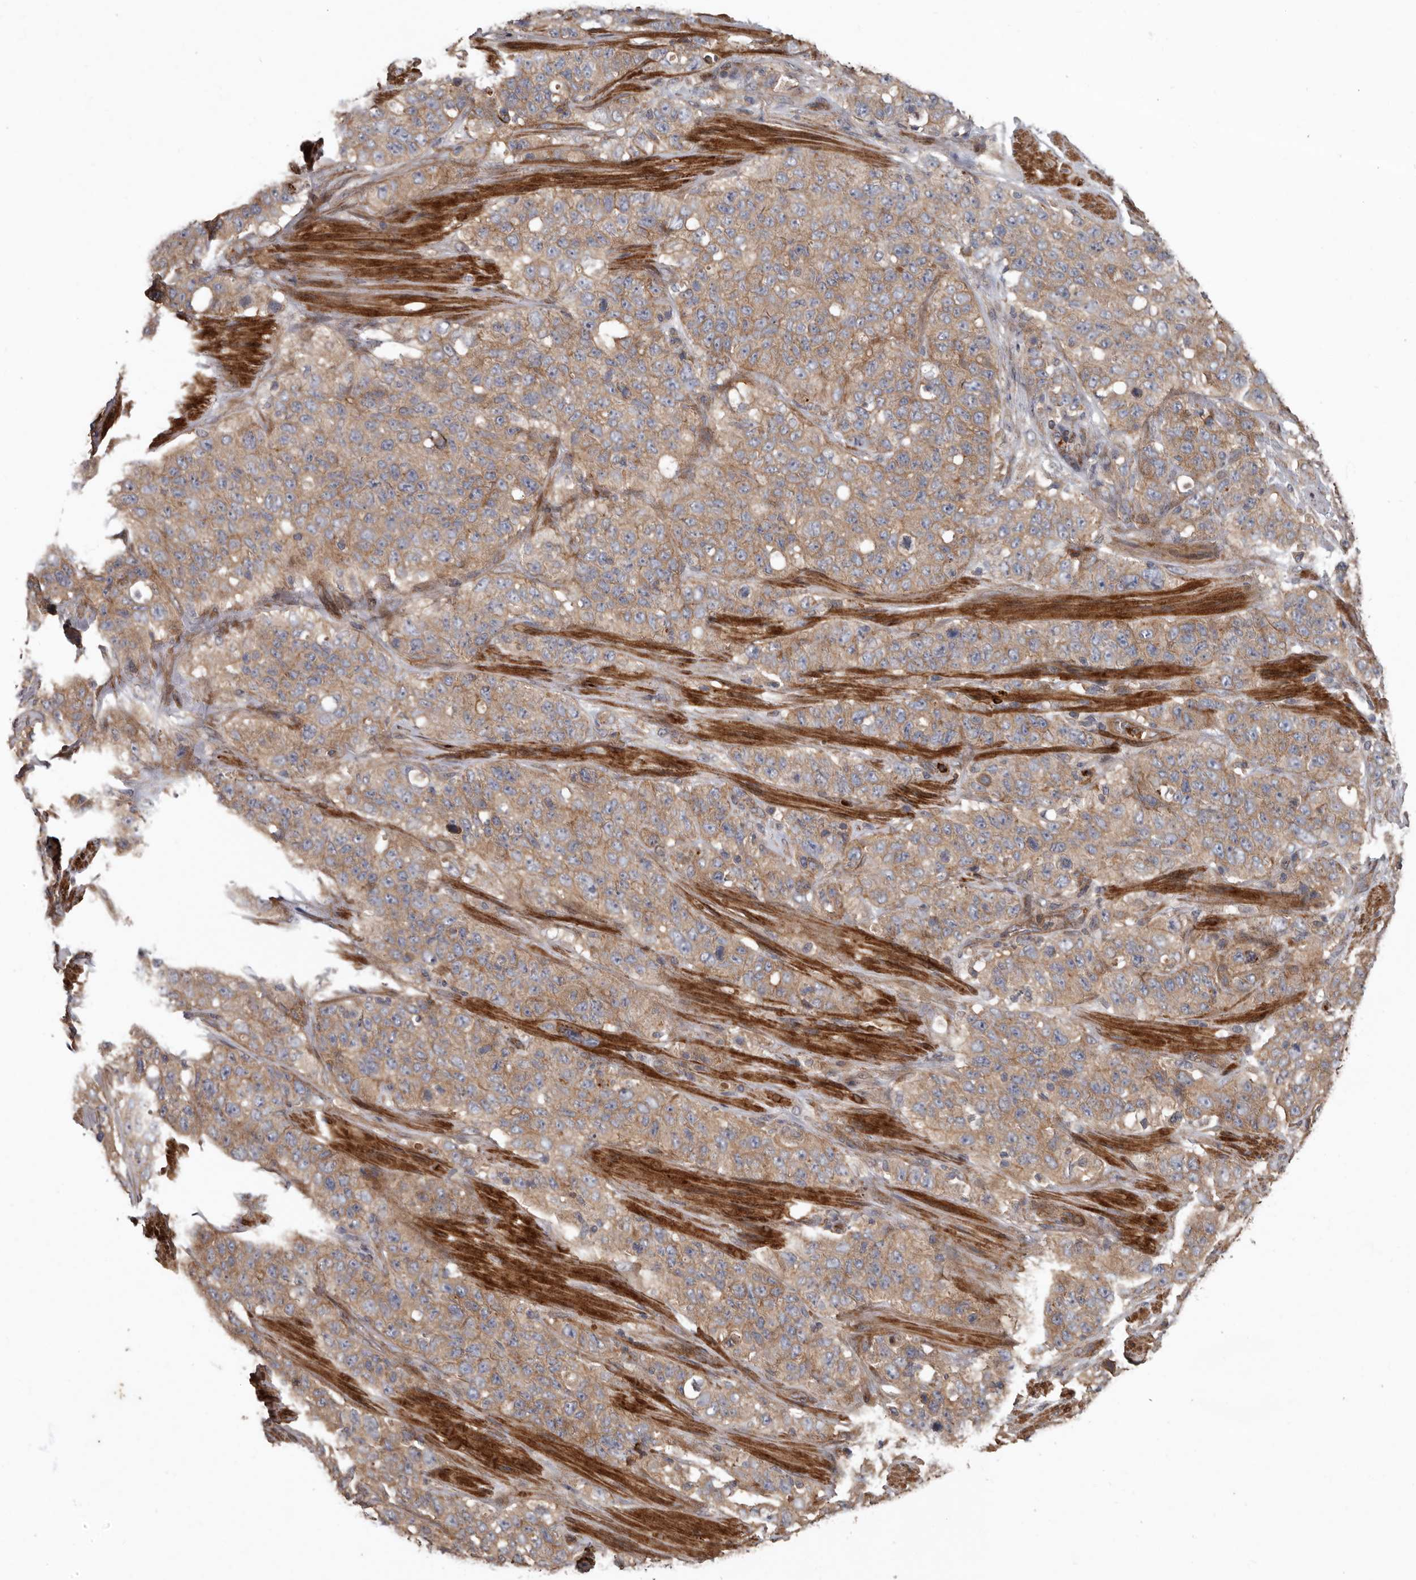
{"staining": {"intensity": "weak", "quantity": ">75%", "location": "cytoplasmic/membranous"}, "tissue": "stomach cancer", "cell_type": "Tumor cells", "image_type": "cancer", "snomed": [{"axis": "morphology", "description": "Adenocarcinoma, NOS"}, {"axis": "topography", "description": "Stomach"}], "caption": "Human stomach cancer (adenocarcinoma) stained with a protein marker demonstrates weak staining in tumor cells.", "gene": "ARHGEF5", "patient": {"sex": "male", "age": 48}}